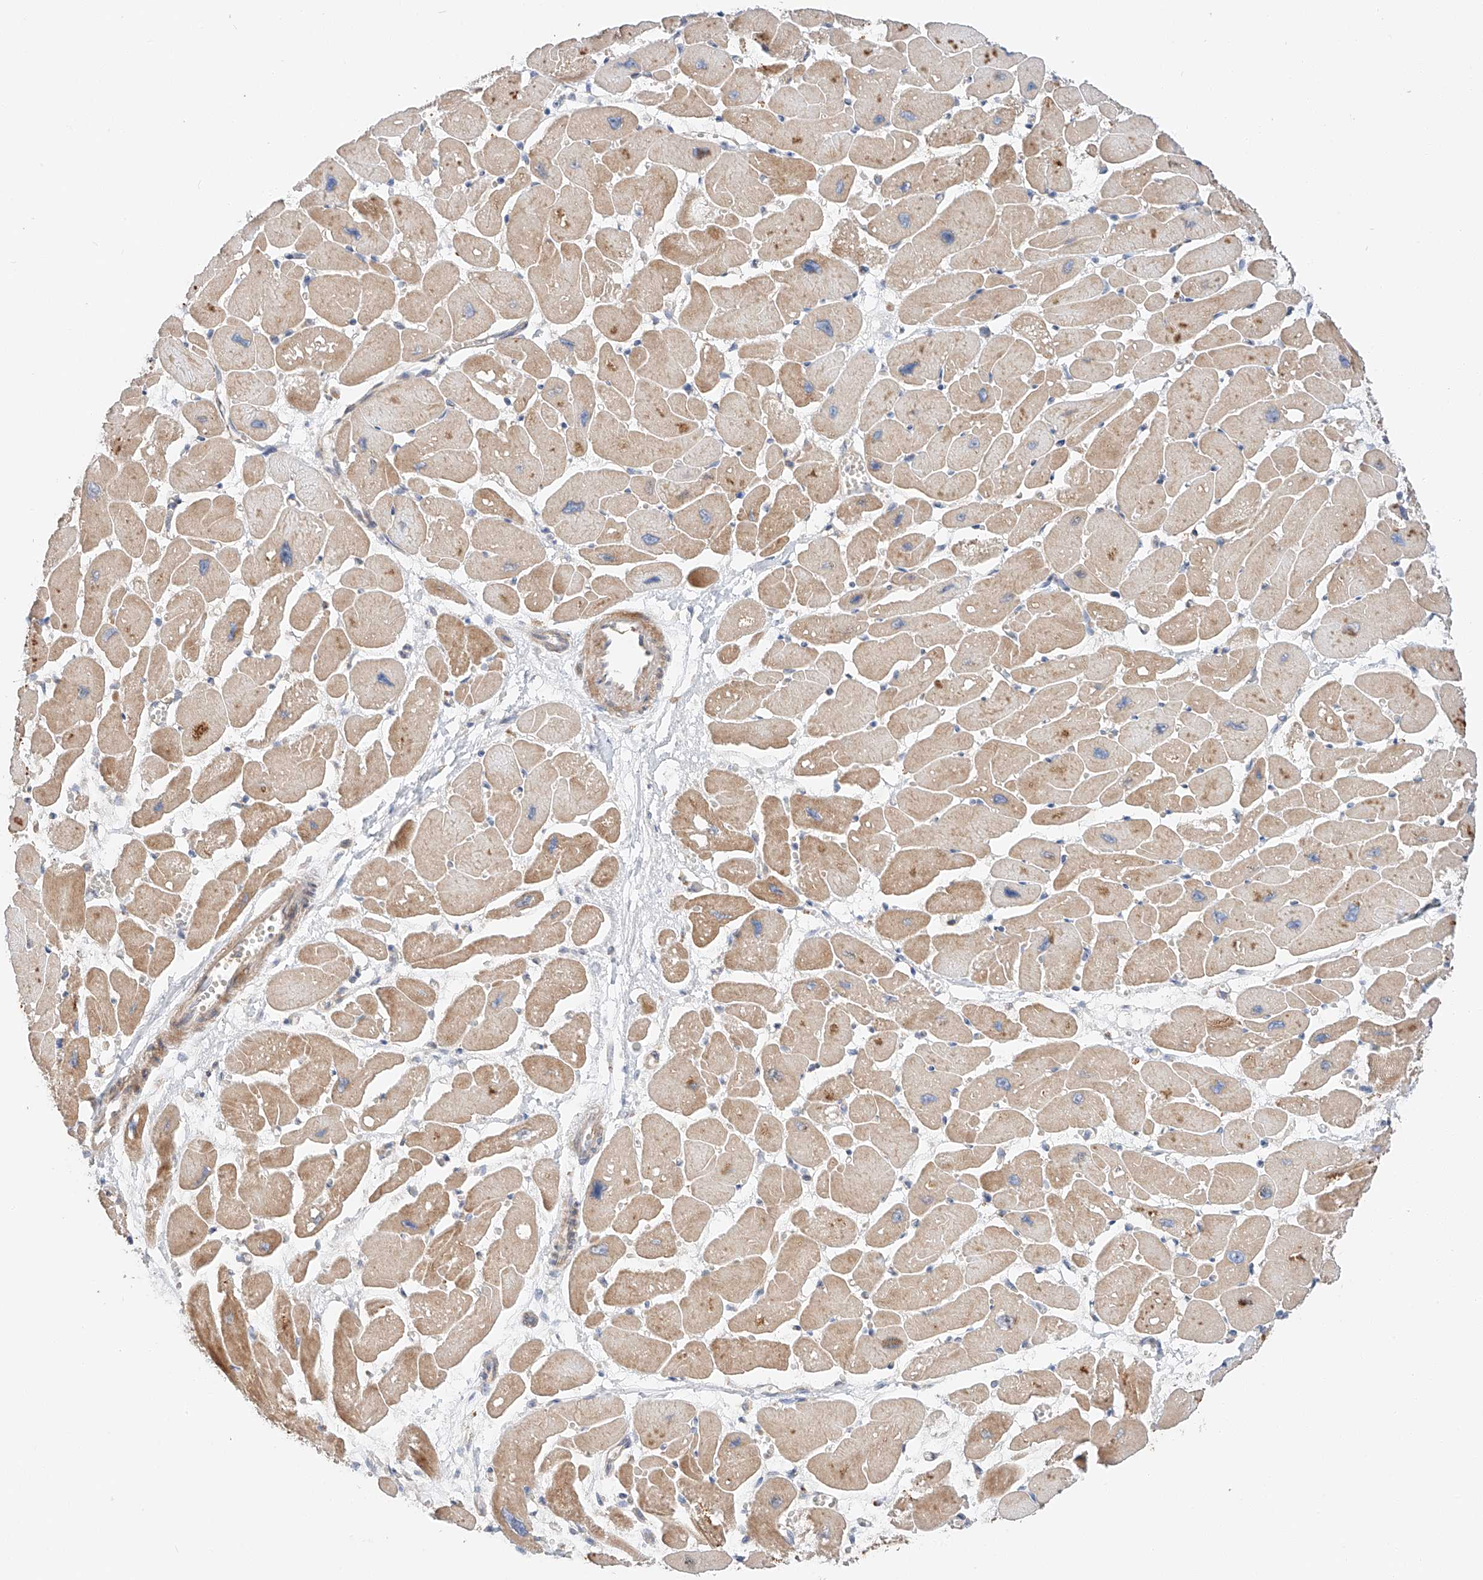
{"staining": {"intensity": "moderate", "quantity": ">75%", "location": "cytoplasmic/membranous"}, "tissue": "heart muscle", "cell_type": "Cardiomyocytes", "image_type": "normal", "snomed": [{"axis": "morphology", "description": "Normal tissue, NOS"}, {"axis": "topography", "description": "Heart"}], "caption": "The photomicrograph exhibits staining of normal heart muscle, revealing moderate cytoplasmic/membranous protein expression (brown color) within cardiomyocytes.", "gene": "XPNPEP1", "patient": {"sex": "female", "age": 54}}